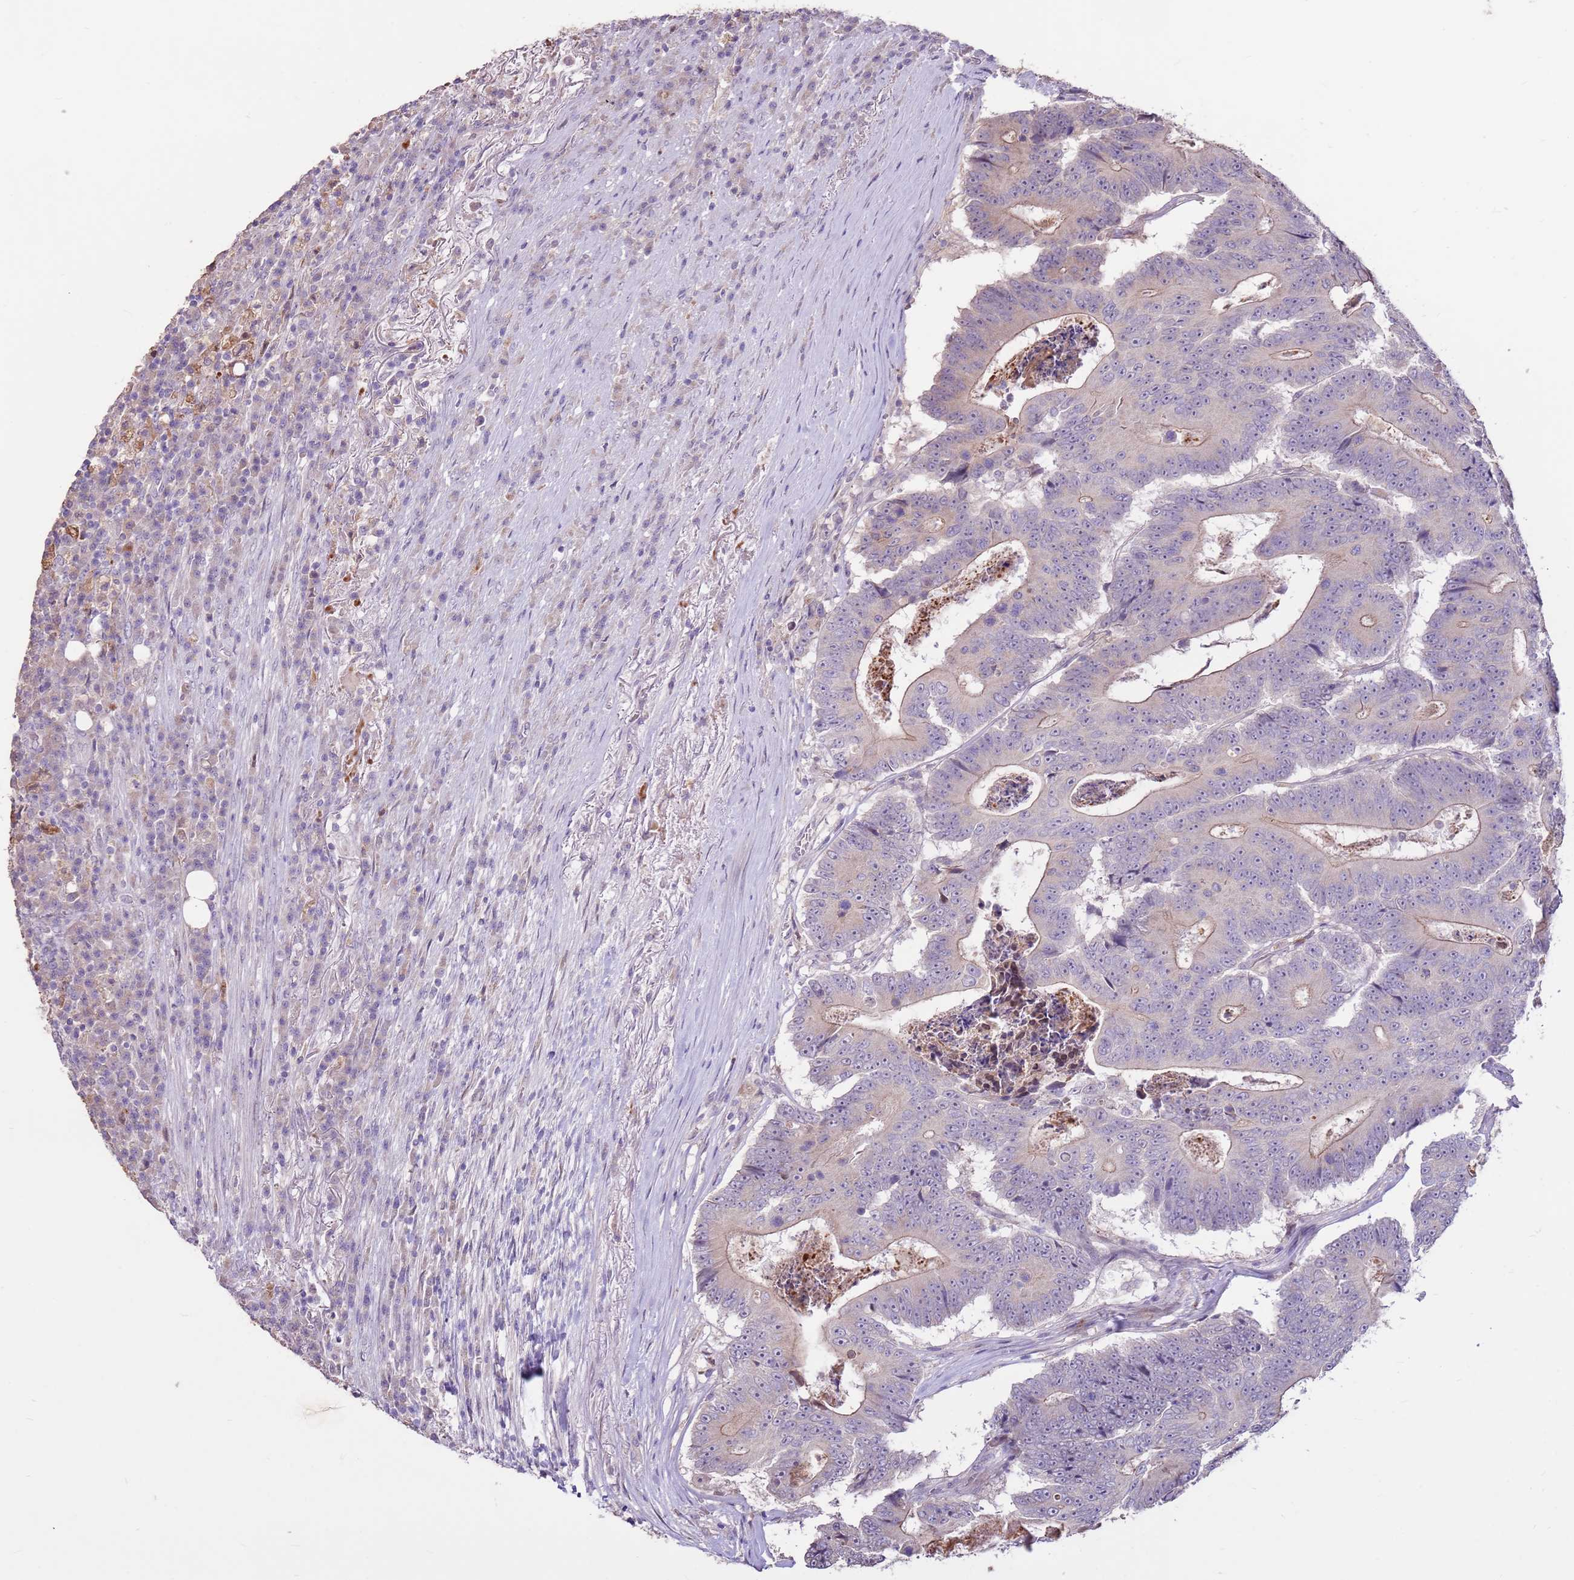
{"staining": {"intensity": "weak", "quantity": "25%-75%", "location": "cytoplasmic/membranous"}, "tissue": "colorectal cancer", "cell_type": "Tumor cells", "image_type": "cancer", "snomed": [{"axis": "morphology", "description": "Adenocarcinoma, NOS"}, {"axis": "topography", "description": "Colon"}], "caption": "Immunohistochemistry micrograph of neoplastic tissue: colorectal adenocarcinoma stained using IHC displays low levels of weak protein expression localized specifically in the cytoplasmic/membranous of tumor cells, appearing as a cytoplasmic/membranous brown color.", "gene": "LGI4", "patient": {"sex": "male", "age": 83}}